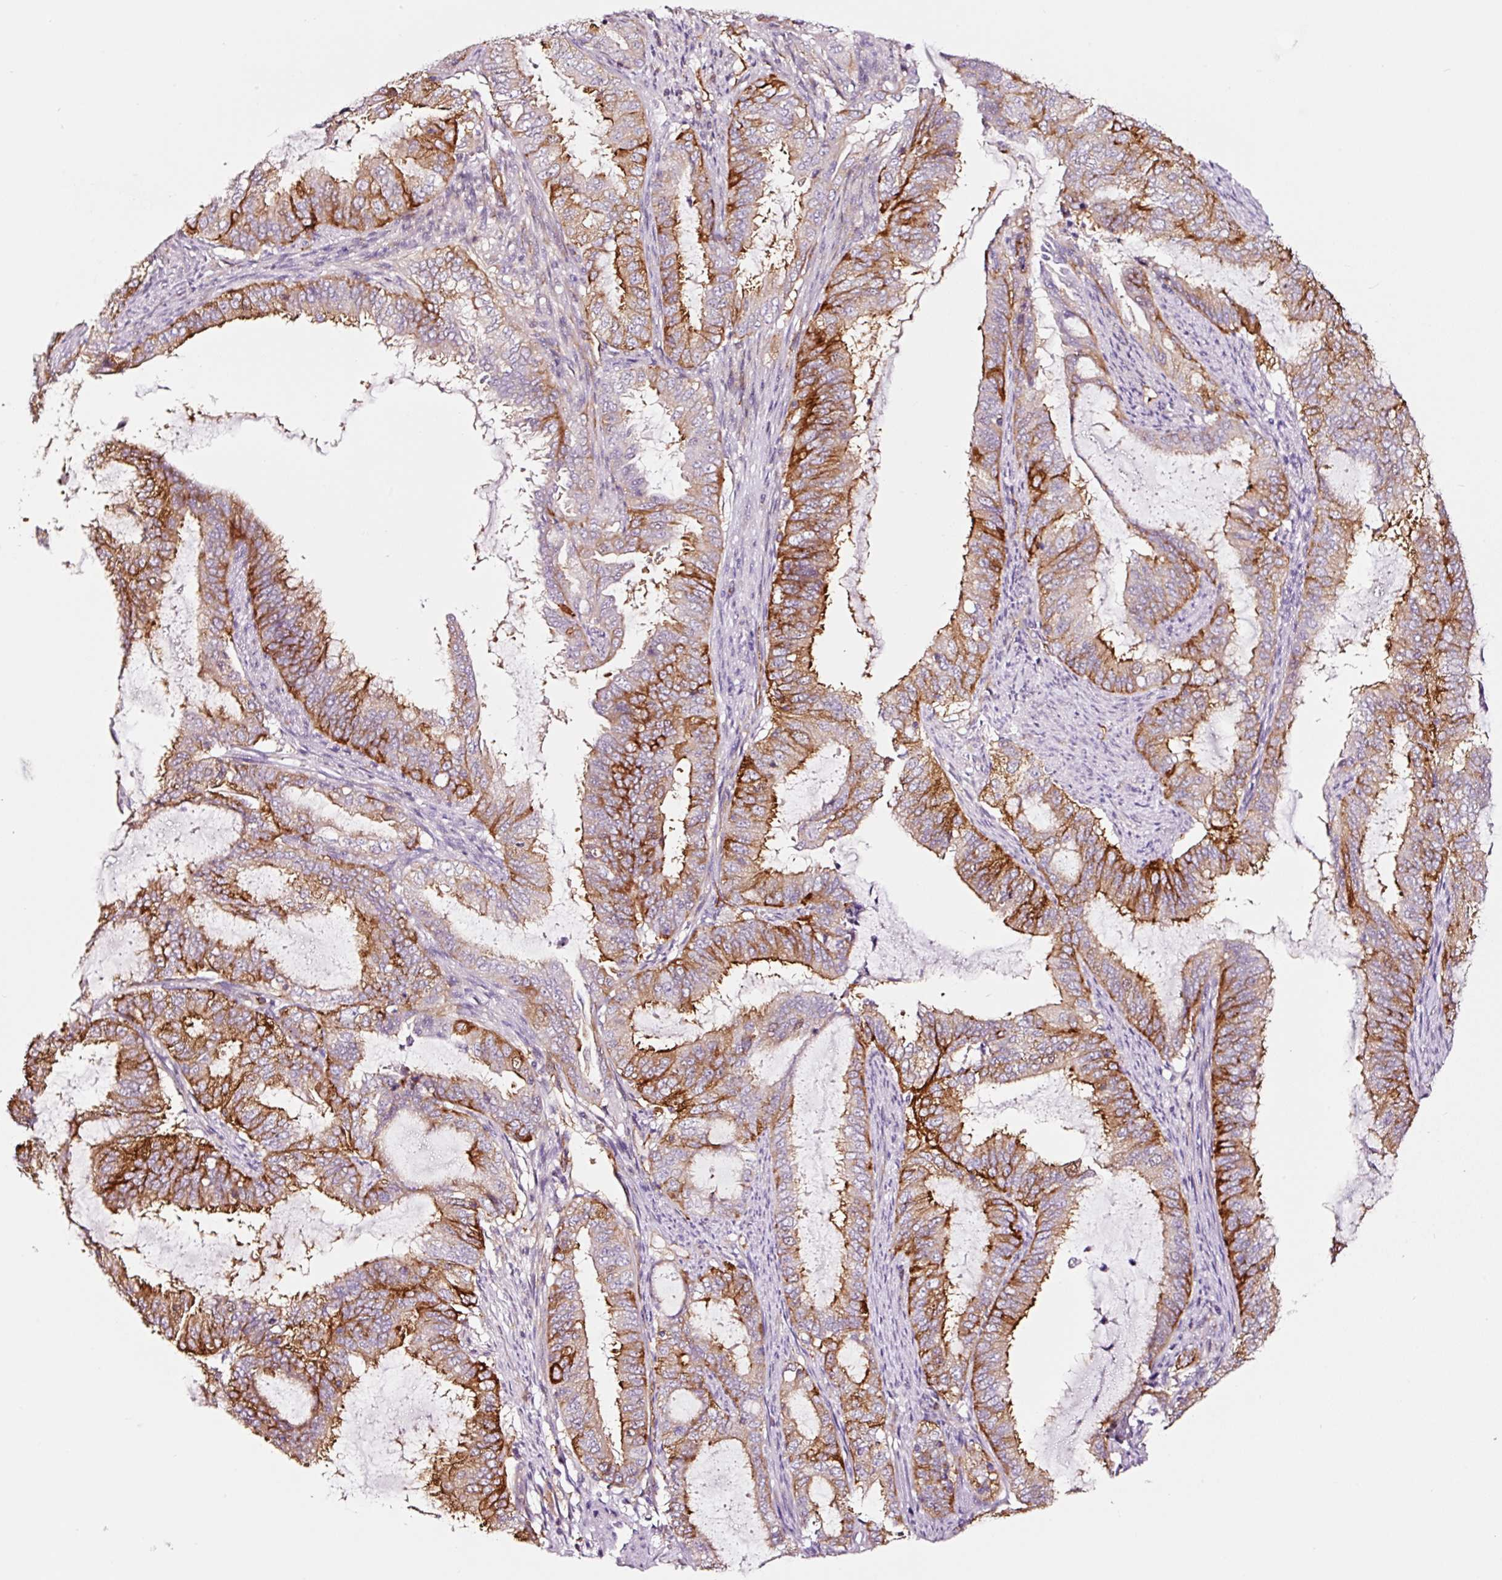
{"staining": {"intensity": "strong", "quantity": "25%-75%", "location": "cytoplasmic/membranous"}, "tissue": "endometrial cancer", "cell_type": "Tumor cells", "image_type": "cancer", "snomed": [{"axis": "morphology", "description": "Adenocarcinoma, NOS"}, {"axis": "topography", "description": "Endometrium"}], "caption": "Immunohistochemical staining of endometrial cancer (adenocarcinoma) displays strong cytoplasmic/membranous protein positivity in approximately 25%-75% of tumor cells. The staining is performed using DAB (3,3'-diaminobenzidine) brown chromogen to label protein expression. The nuclei are counter-stained blue using hematoxylin.", "gene": "ADD3", "patient": {"sex": "female", "age": 51}}